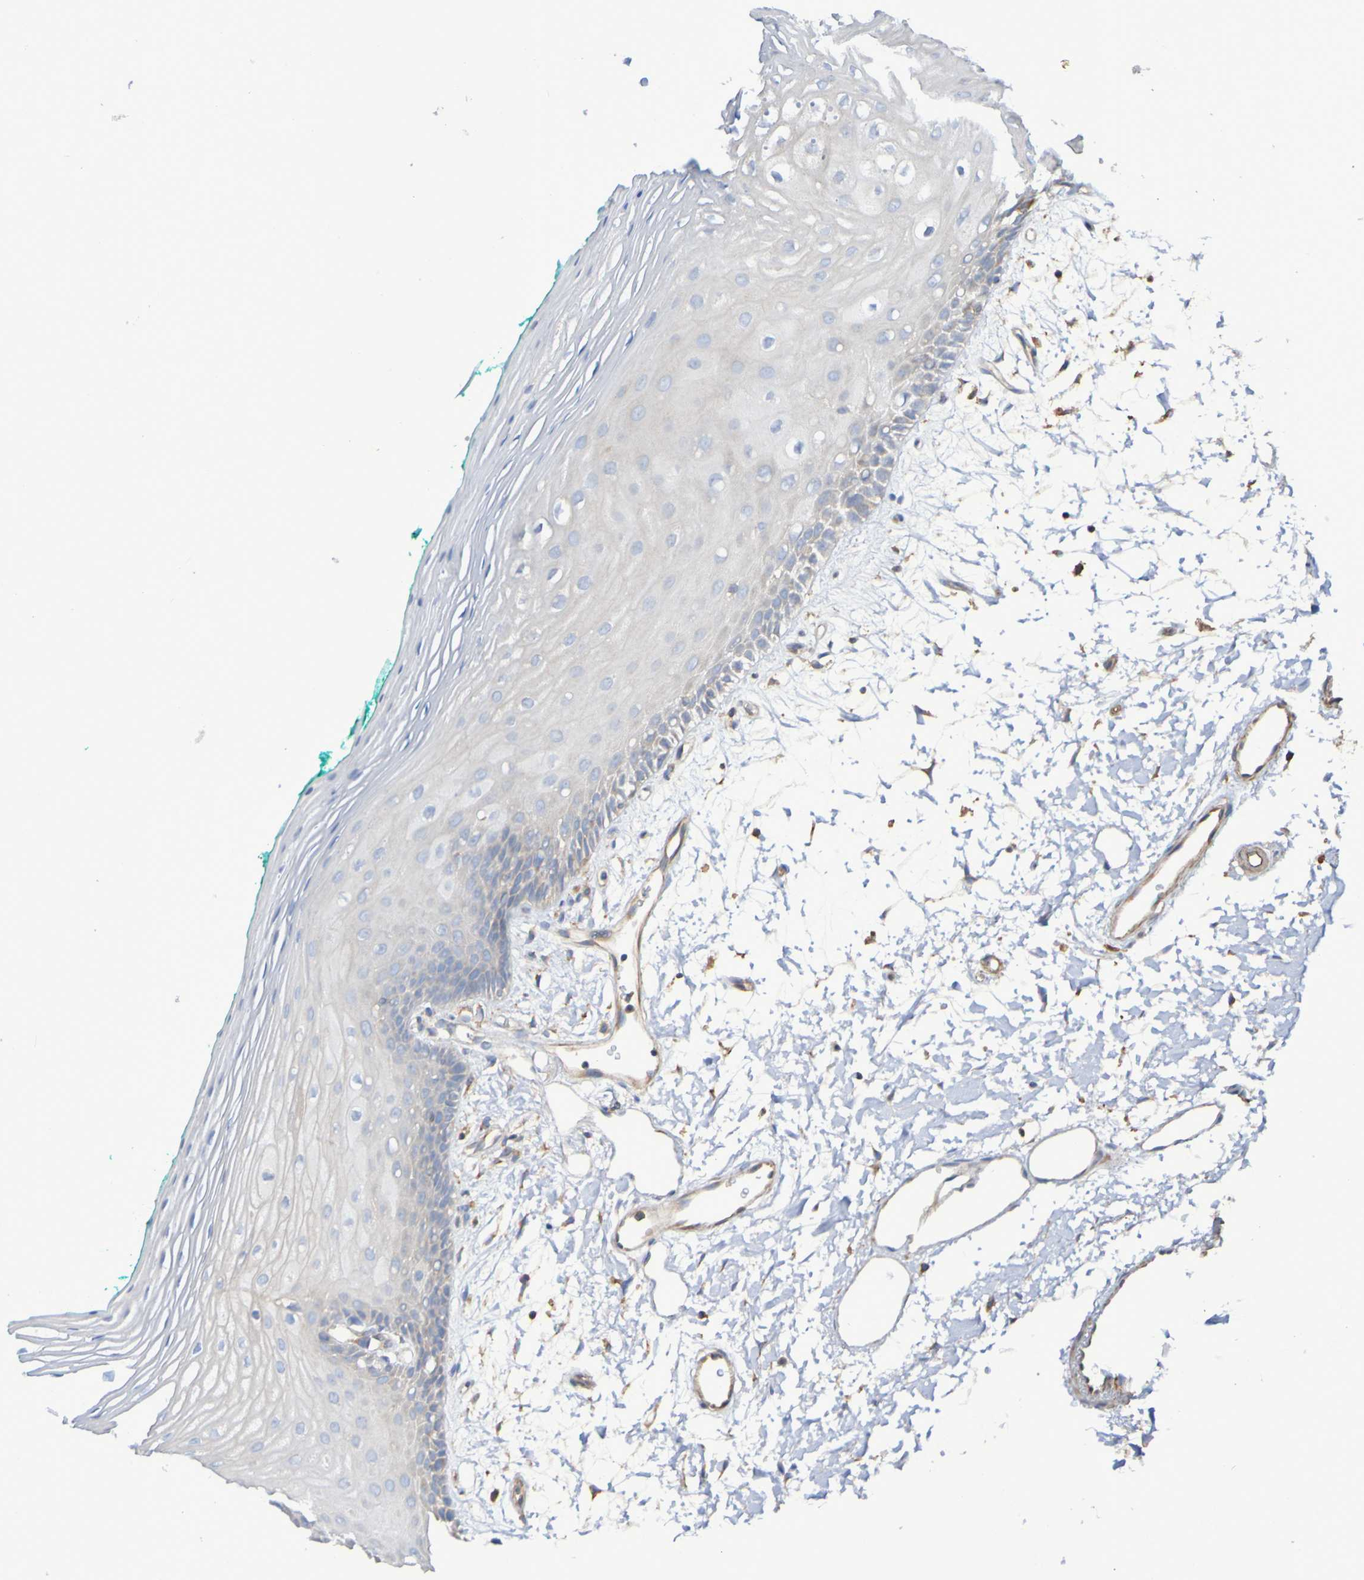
{"staining": {"intensity": "negative", "quantity": "none", "location": "none"}, "tissue": "oral mucosa", "cell_type": "Squamous epithelial cells", "image_type": "normal", "snomed": [{"axis": "morphology", "description": "Normal tissue, NOS"}, {"axis": "topography", "description": "Skeletal muscle"}, {"axis": "topography", "description": "Oral tissue"}, {"axis": "topography", "description": "Peripheral nerve tissue"}], "caption": "DAB (3,3'-diaminobenzidine) immunohistochemical staining of benign oral mucosa exhibits no significant positivity in squamous epithelial cells. Brightfield microscopy of IHC stained with DAB (brown) and hematoxylin (blue), captured at high magnification.", "gene": "SYNJ1", "patient": {"sex": "female", "age": 84}}